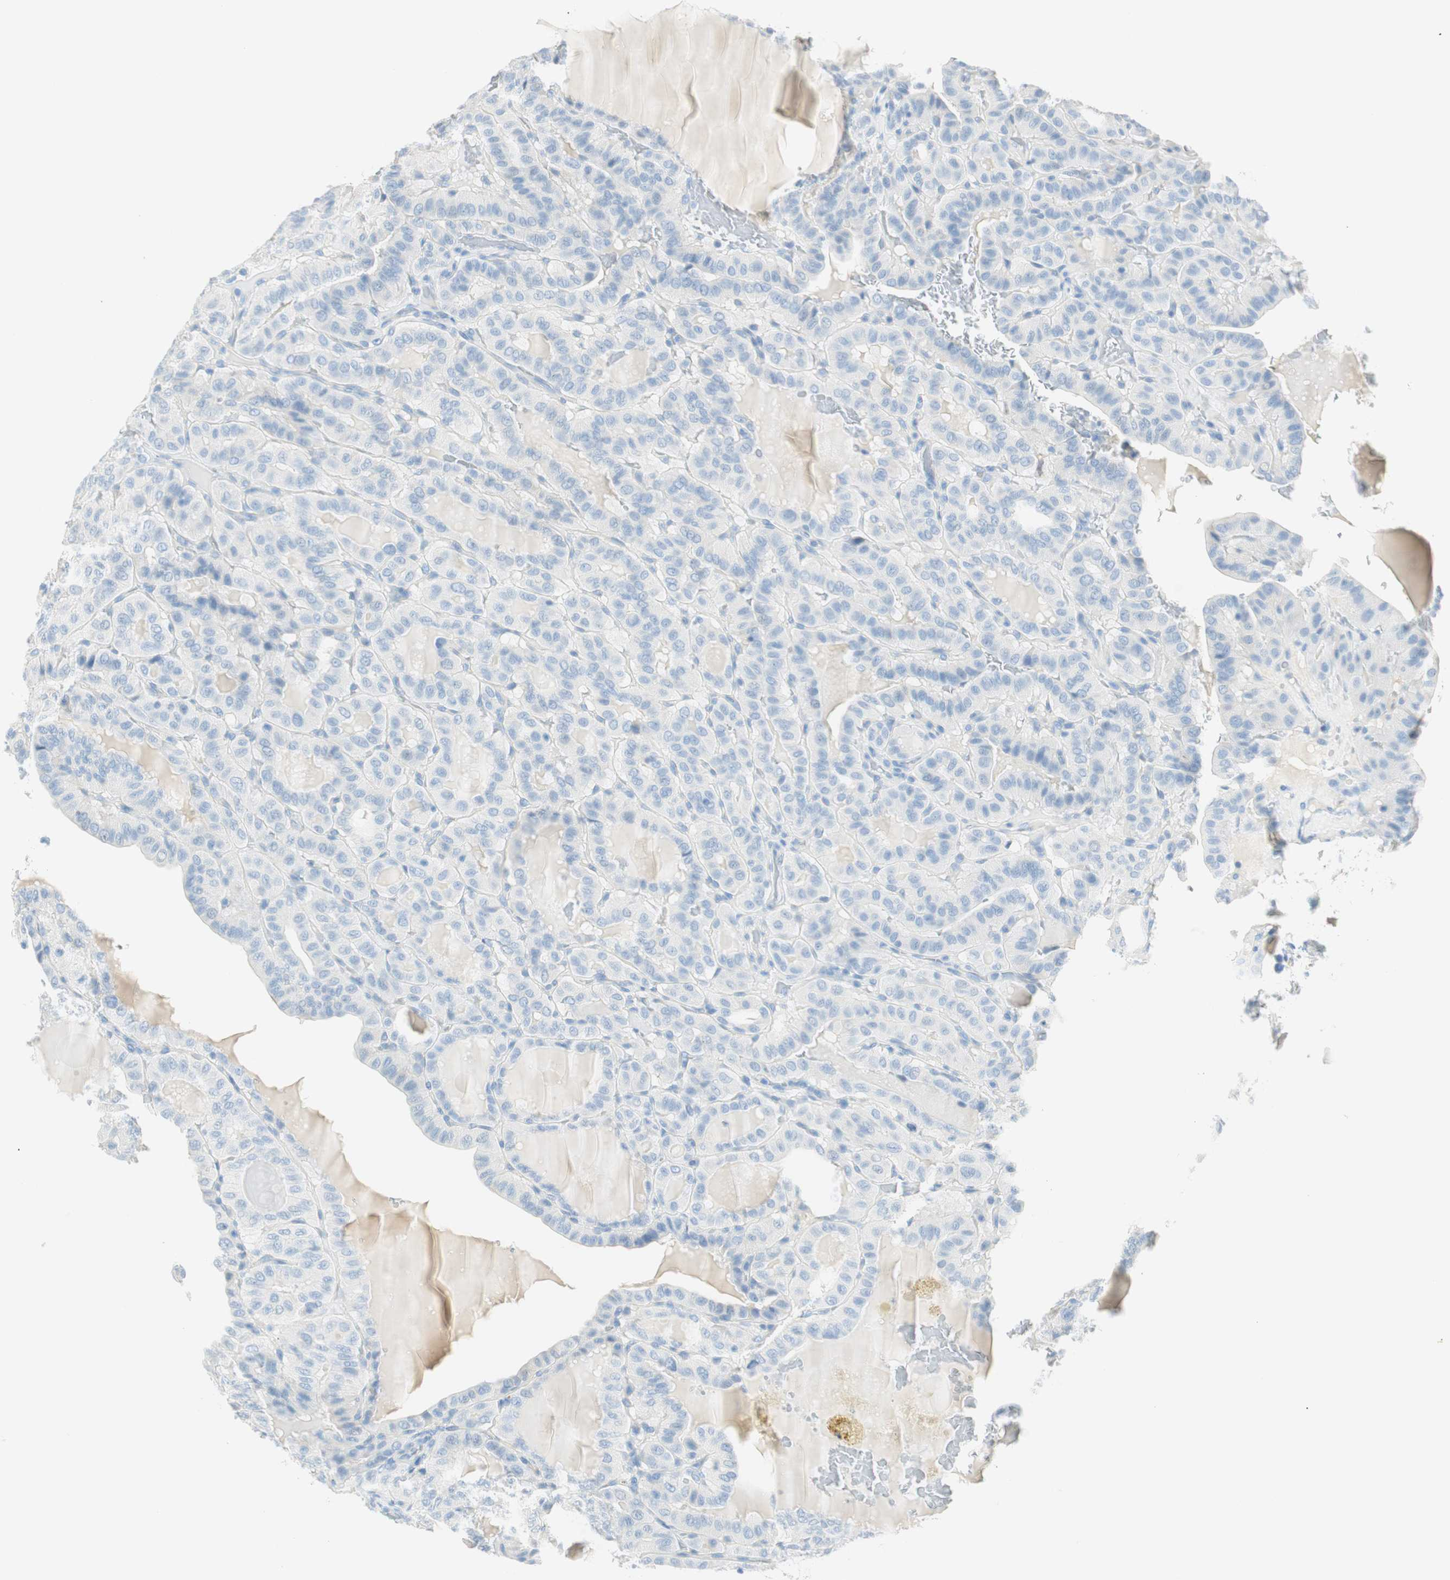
{"staining": {"intensity": "negative", "quantity": "none", "location": "none"}, "tissue": "thyroid cancer", "cell_type": "Tumor cells", "image_type": "cancer", "snomed": [{"axis": "morphology", "description": "Papillary adenocarcinoma, NOS"}, {"axis": "topography", "description": "Thyroid gland"}], "caption": "This is an immunohistochemistry (IHC) micrograph of human papillary adenocarcinoma (thyroid). There is no staining in tumor cells.", "gene": "TNFRSF13C", "patient": {"sex": "male", "age": 77}}